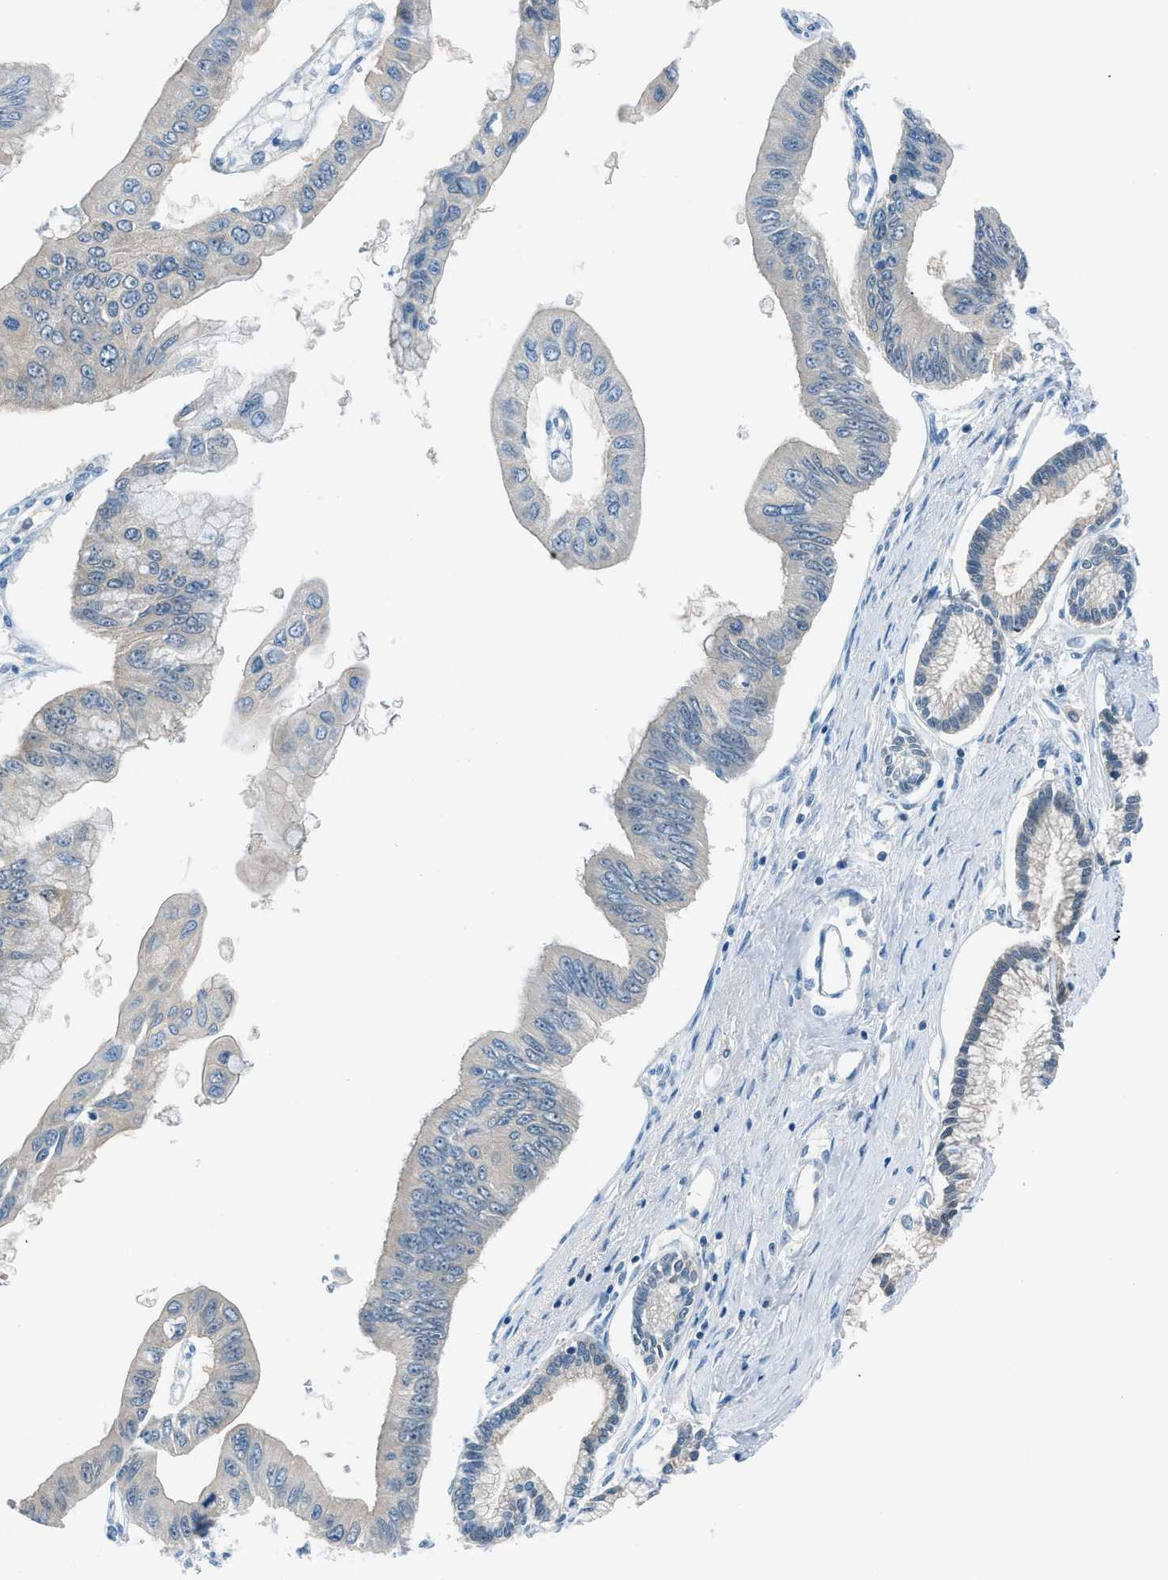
{"staining": {"intensity": "negative", "quantity": "none", "location": "none"}, "tissue": "pancreatic cancer", "cell_type": "Tumor cells", "image_type": "cancer", "snomed": [{"axis": "morphology", "description": "Adenocarcinoma, NOS"}, {"axis": "topography", "description": "Pancreas"}], "caption": "The histopathology image demonstrates no staining of tumor cells in pancreatic cancer.", "gene": "ACP1", "patient": {"sex": "female", "age": 77}}